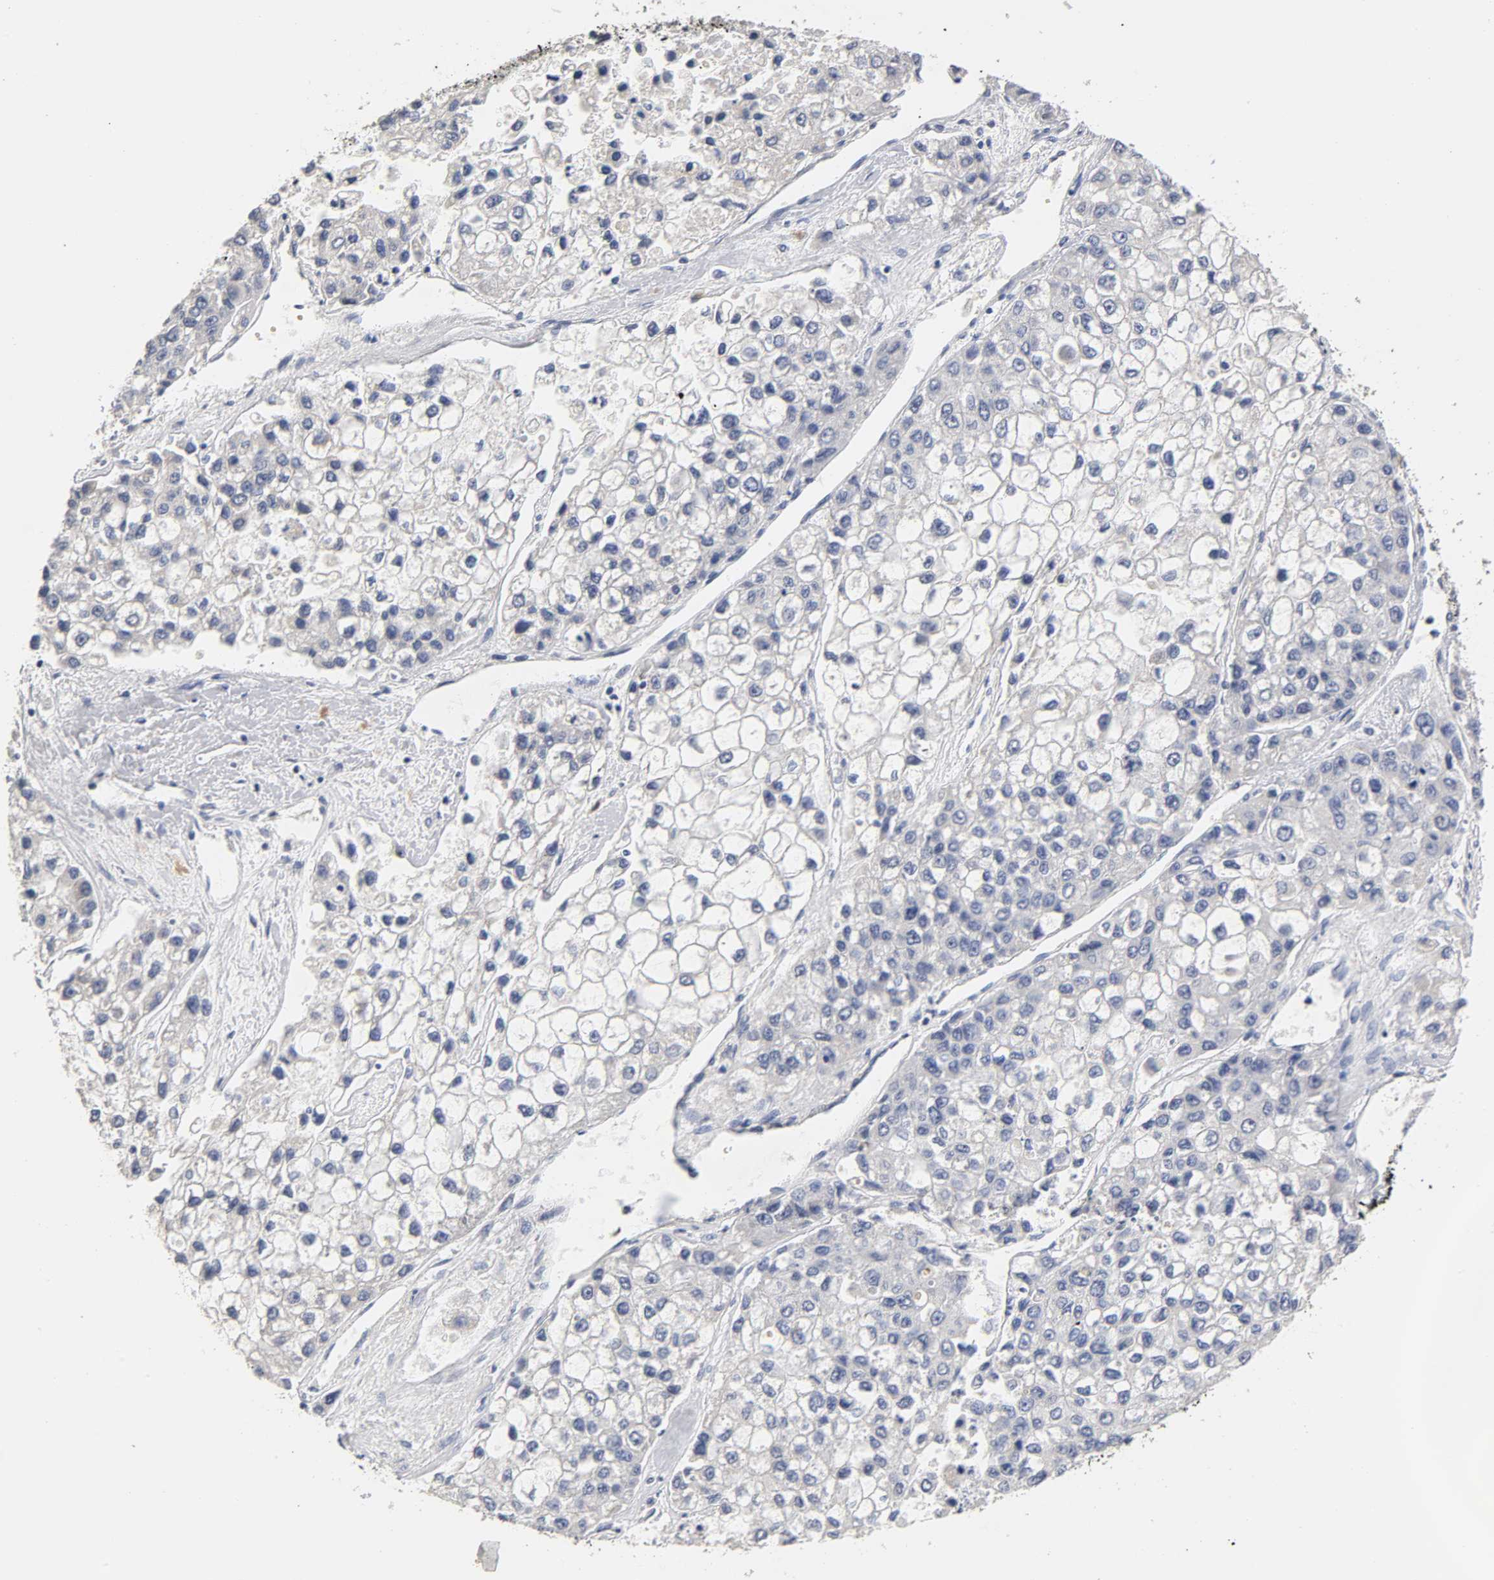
{"staining": {"intensity": "negative", "quantity": "none", "location": "none"}, "tissue": "liver cancer", "cell_type": "Tumor cells", "image_type": "cancer", "snomed": [{"axis": "morphology", "description": "Carcinoma, Hepatocellular, NOS"}, {"axis": "topography", "description": "Liver"}], "caption": "The micrograph displays no significant expression in tumor cells of hepatocellular carcinoma (liver).", "gene": "OVOL1", "patient": {"sex": "female", "age": 66}}